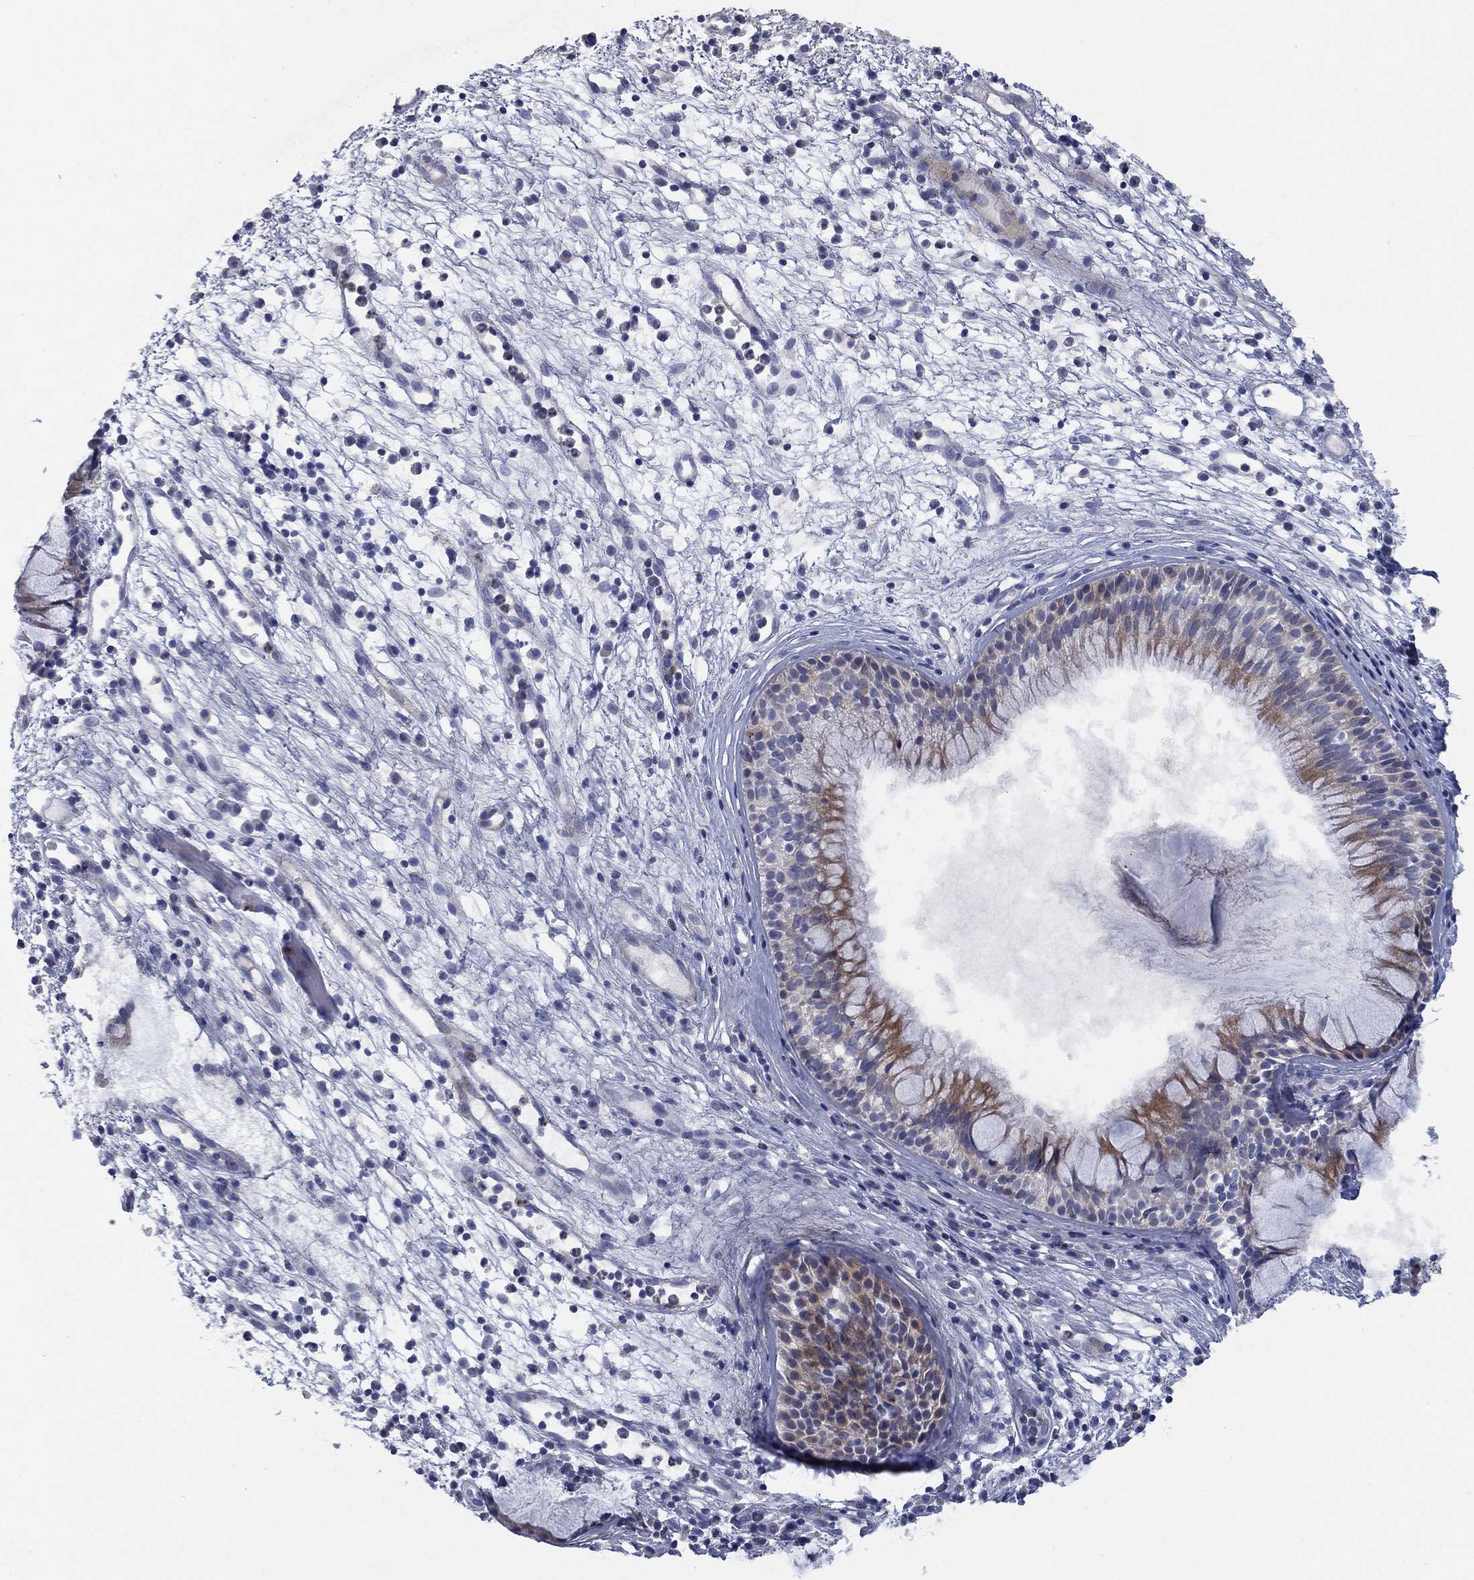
{"staining": {"intensity": "moderate", "quantity": "25%-75%", "location": "cytoplasmic/membranous"}, "tissue": "nasopharynx", "cell_type": "Respiratory epithelial cells", "image_type": "normal", "snomed": [{"axis": "morphology", "description": "Normal tissue, NOS"}, {"axis": "topography", "description": "Nasopharynx"}], "caption": "A brown stain highlights moderate cytoplasmic/membranous expression of a protein in respiratory epithelial cells of benign nasopharynx.", "gene": "TMEM249", "patient": {"sex": "male", "age": 77}}